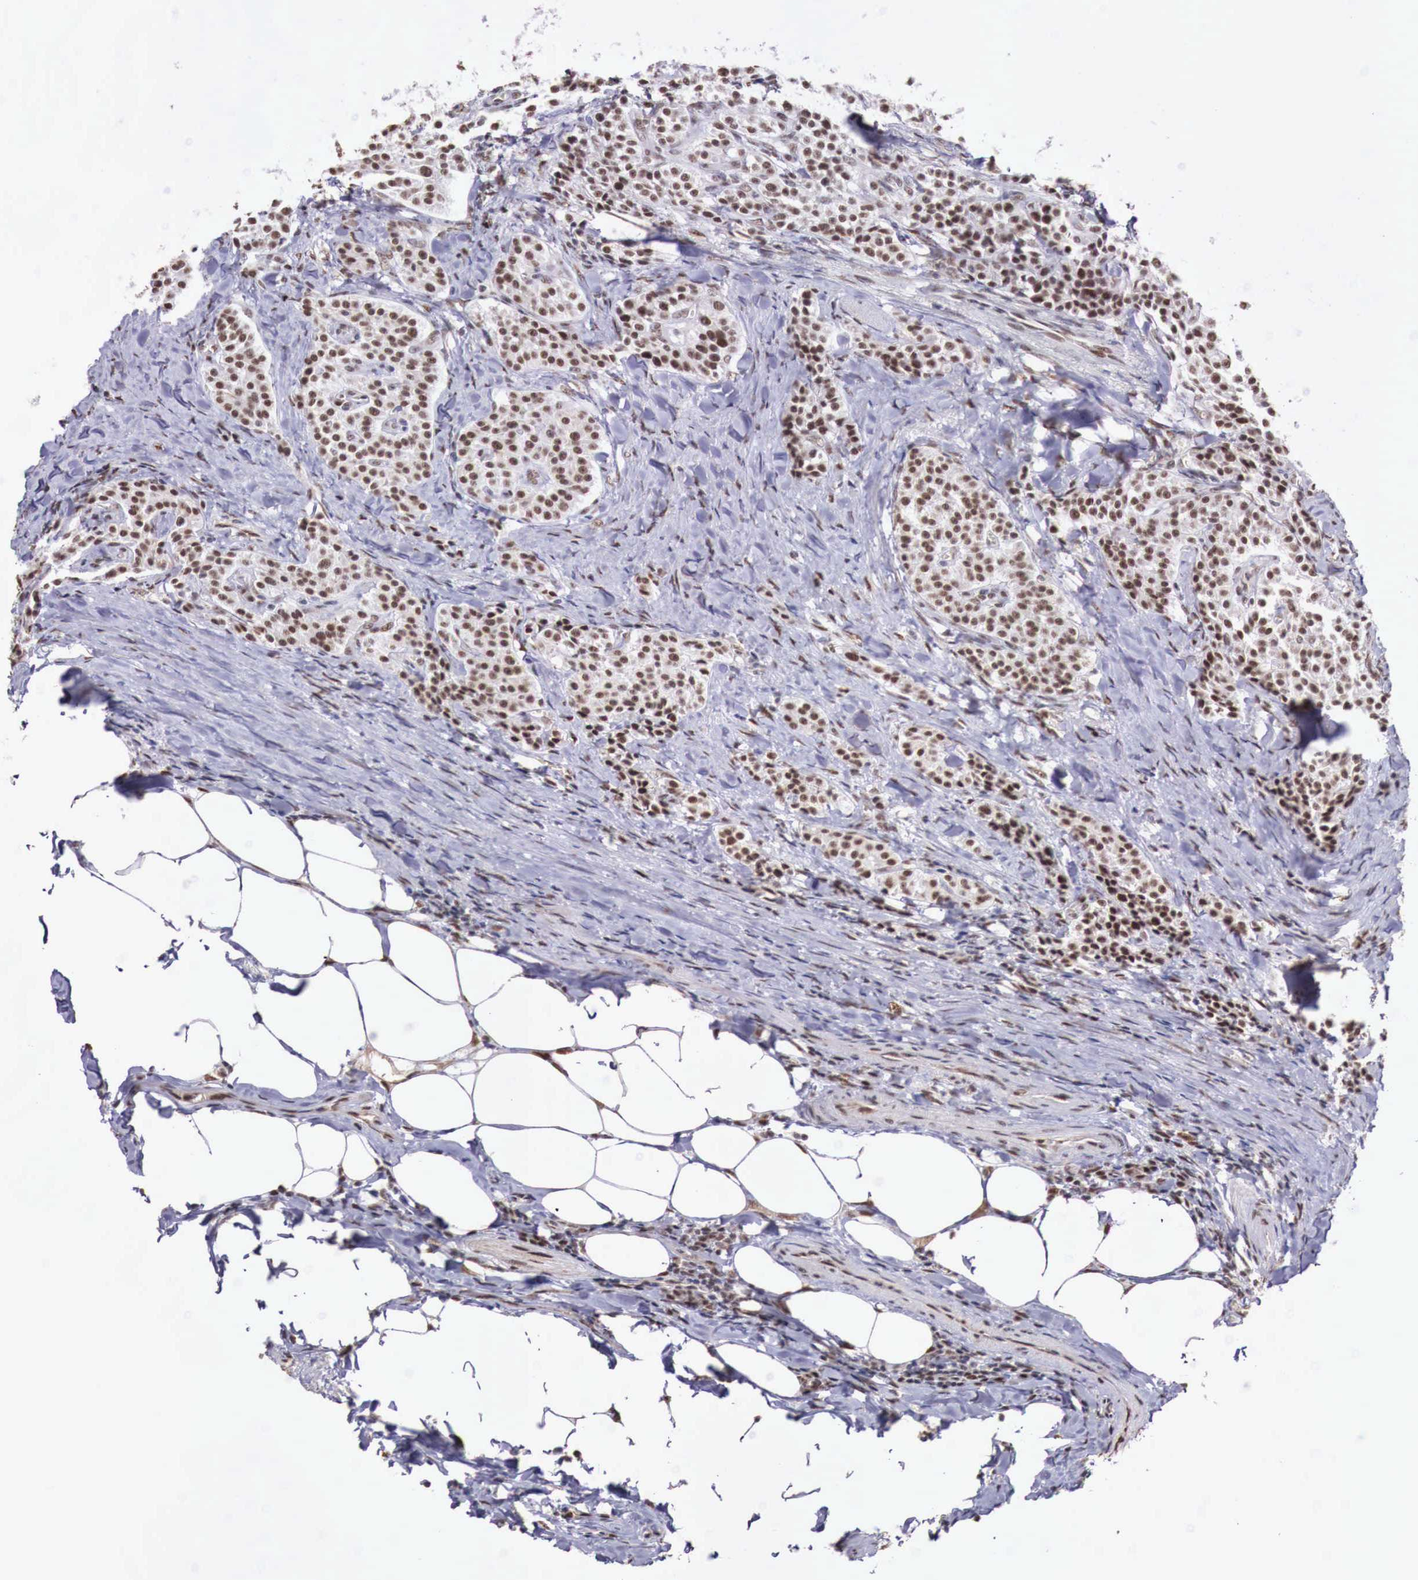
{"staining": {"intensity": "strong", "quantity": ">75%", "location": "nuclear"}, "tissue": "carcinoid", "cell_type": "Tumor cells", "image_type": "cancer", "snomed": [{"axis": "morphology", "description": "Carcinoid, malignant, NOS"}, {"axis": "topography", "description": "Stomach"}], "caption": "The image reveals a brown stain indicating the presence of a protein in the nuclear of tumor cells in malignant carcinoid. The protein of interest is shown in brown color, while the nuclei are stained blue.", "gene": "FOXP2", "patient": {"sex": "female", "age": 76}}